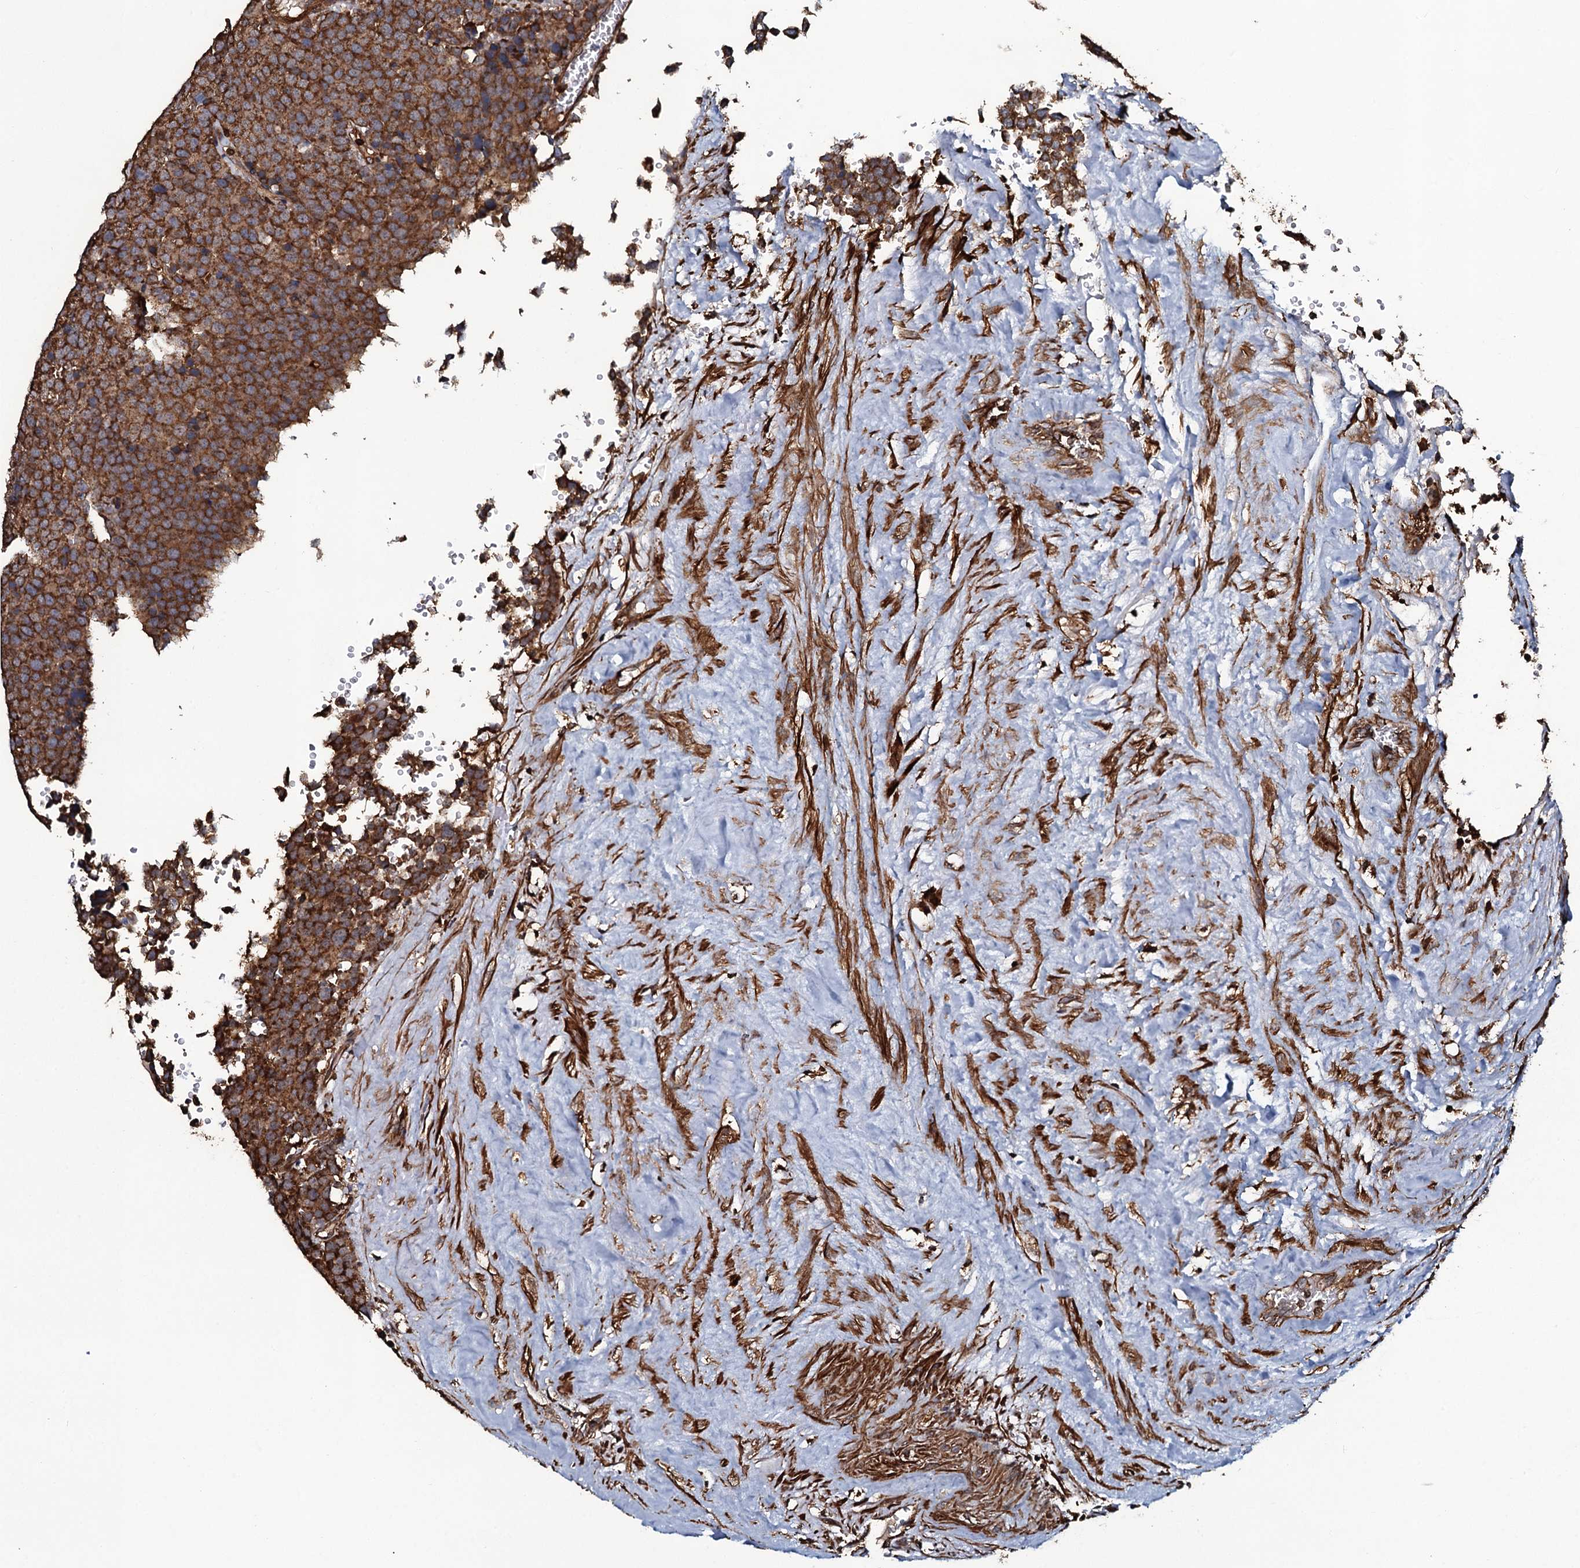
{"staining": {"intensity": "strong", "quantity": ">75%", "location": "cytoplasmic/membranous"}, "tissue": "testis cancer", "cell_type": "Tumor cells", "image_type": "cancer", "snomed": [{"axis": "morphology", "description": "Seminoma, NOS"}, {"axis": "topography", "description": "Testis"}], "caption": "Immunohistochemical staining of human testis cancer (seminoma) reveals high levels of strong cytoplasmic/membranous staining in approximately >75% of tumor cells. (Brightfield microscopy of DAB IHC at high magnification).", "gene": "VWA8", "patient": {"sex": "male", "age": 71}}